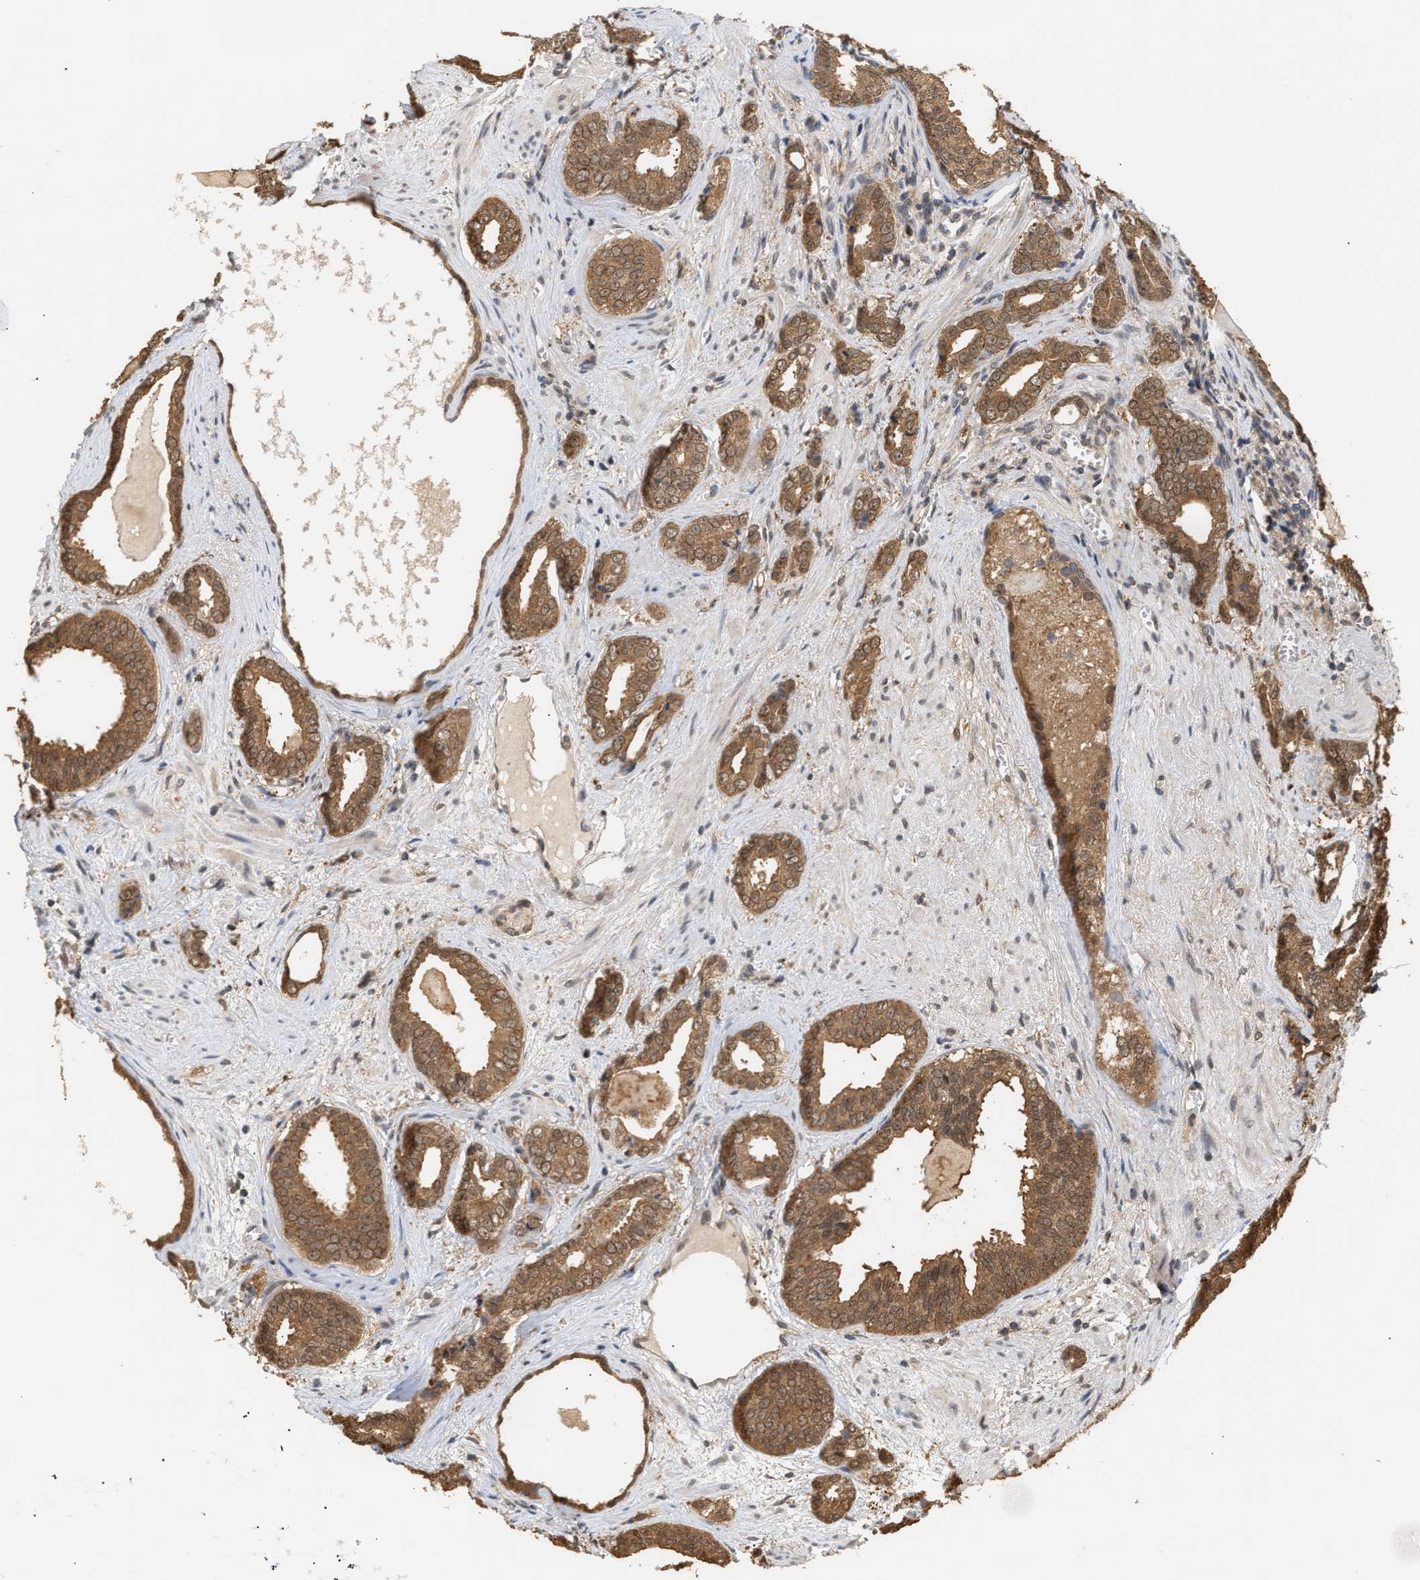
{"staining": {"intensity": "moderate", "quantity": ">75%", "location": "cytoplasmic/membranous,nuclear"}, "tissue": "prostate cancer", "cell_type": "Tumor cells", "image_type": "cancer", "snomed": [{"axis": "morphology", "description": "Adenocarcinoma, Medium grade"}, {"axis": "topography", "description": "Prostate"}], "caption": "Protein expression analysis of human adenocarcinoma (medium-grade) (prostate) reveals moderate cytoplasmic/membranous and nuclear expression in approximately >75% of tumor cells. Using DAB (3,3'-diaminobenzidine) (brown) and hematoxylin (blue) stains, captured at high magnification using brightfield microscopy.", "gene": "ABHD5", "patient": {"sex": "male", "age": 79}}